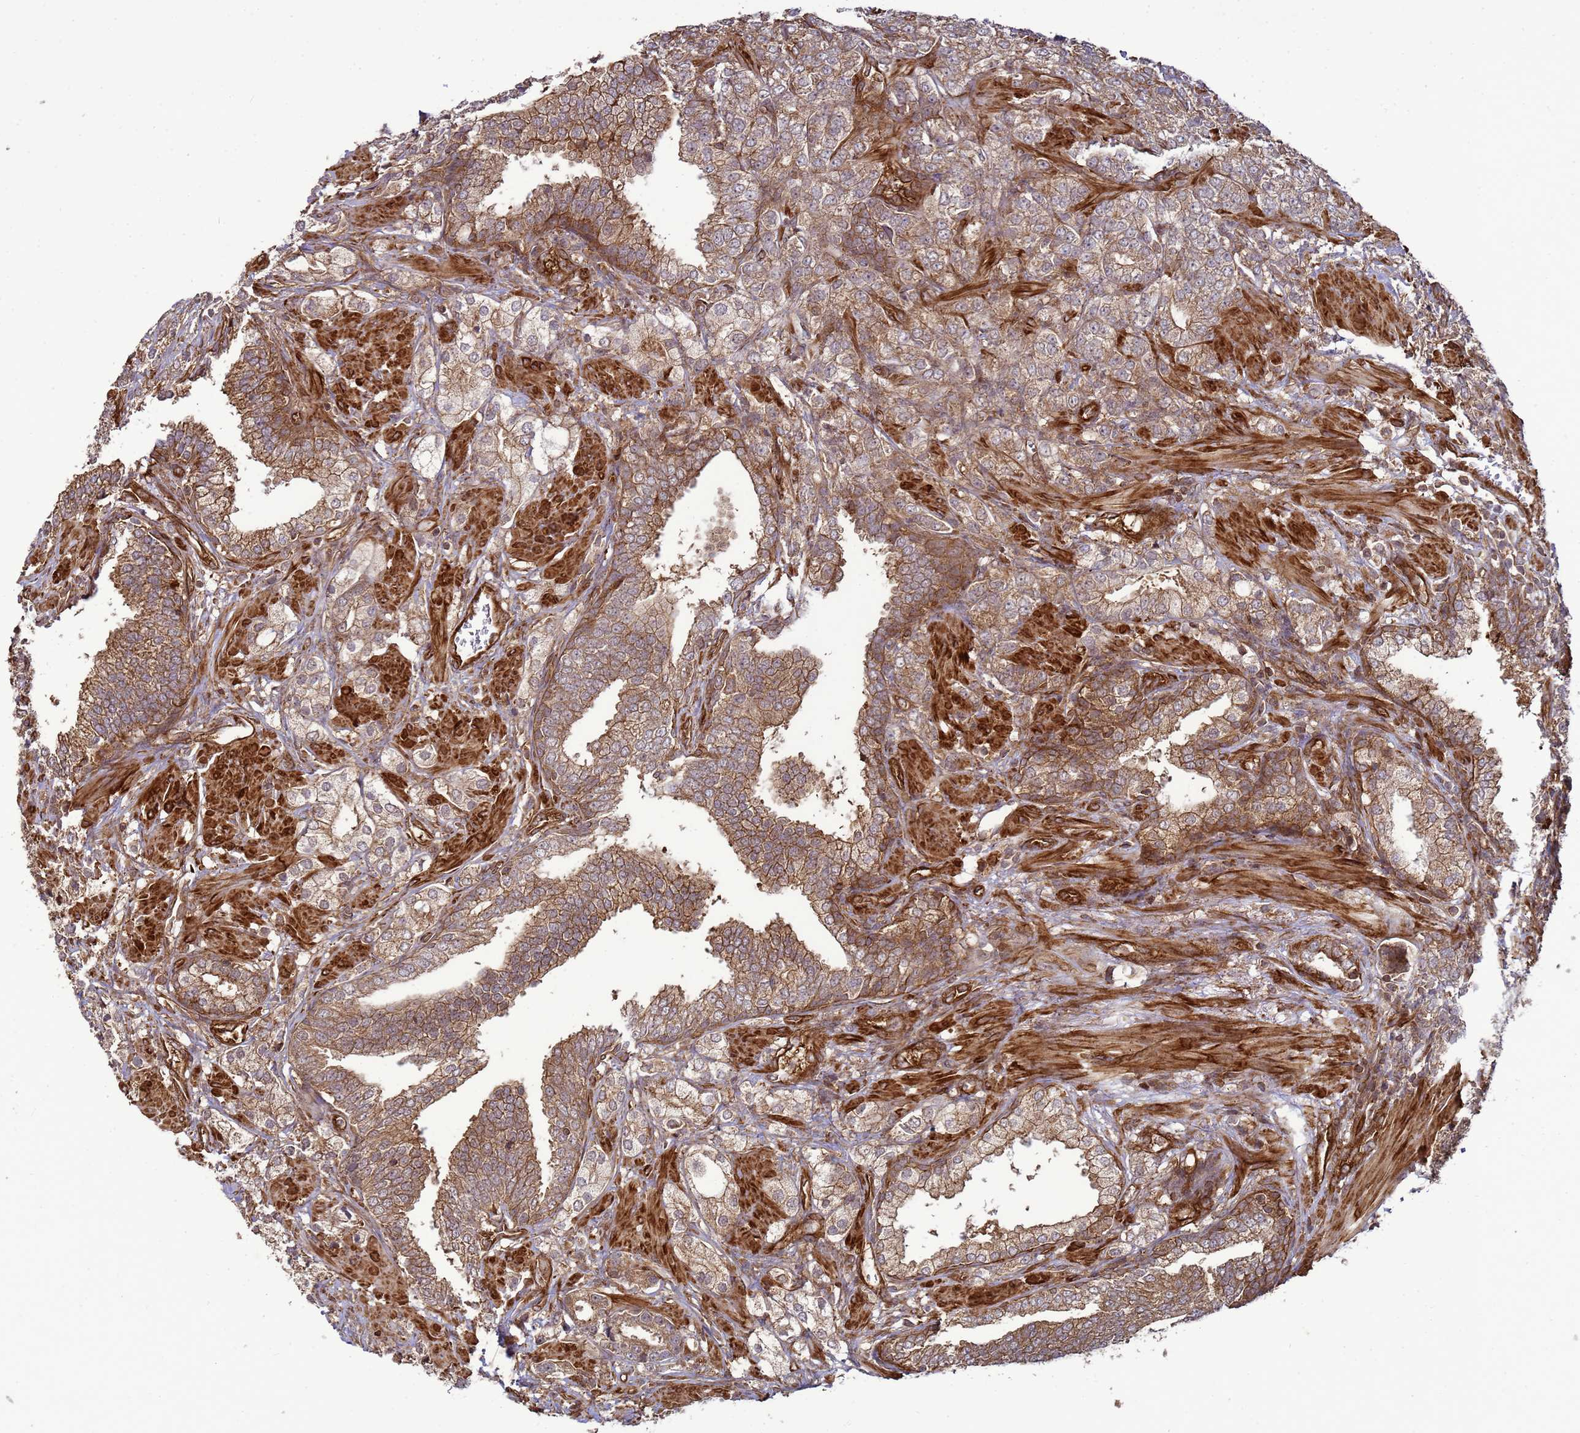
{"staining": {"intensity": "moderate", "quantity": ">75%", "location": "cytoplasmic/membranous"}, "tissue": "prostate cancer", "cell_type": "Tumor cells", "image_type": "cancer", "snomed": [{"axis": "morphology", "description": "Adenocarcinoma, High grade"}, {"axis": "topography", "description": "Prostate"}], "caption": "This photomicrograph exhibits high-grade adenocarcinoma (prostate) stained with IHC to label a protein in brown. The cytoplasmic/membranous of tumor cells show moderate positivity for the protein. Nuclei are counter-stained blue.", "gene": "CNOT1", "patient": {"sex": "male", "age": 50}}